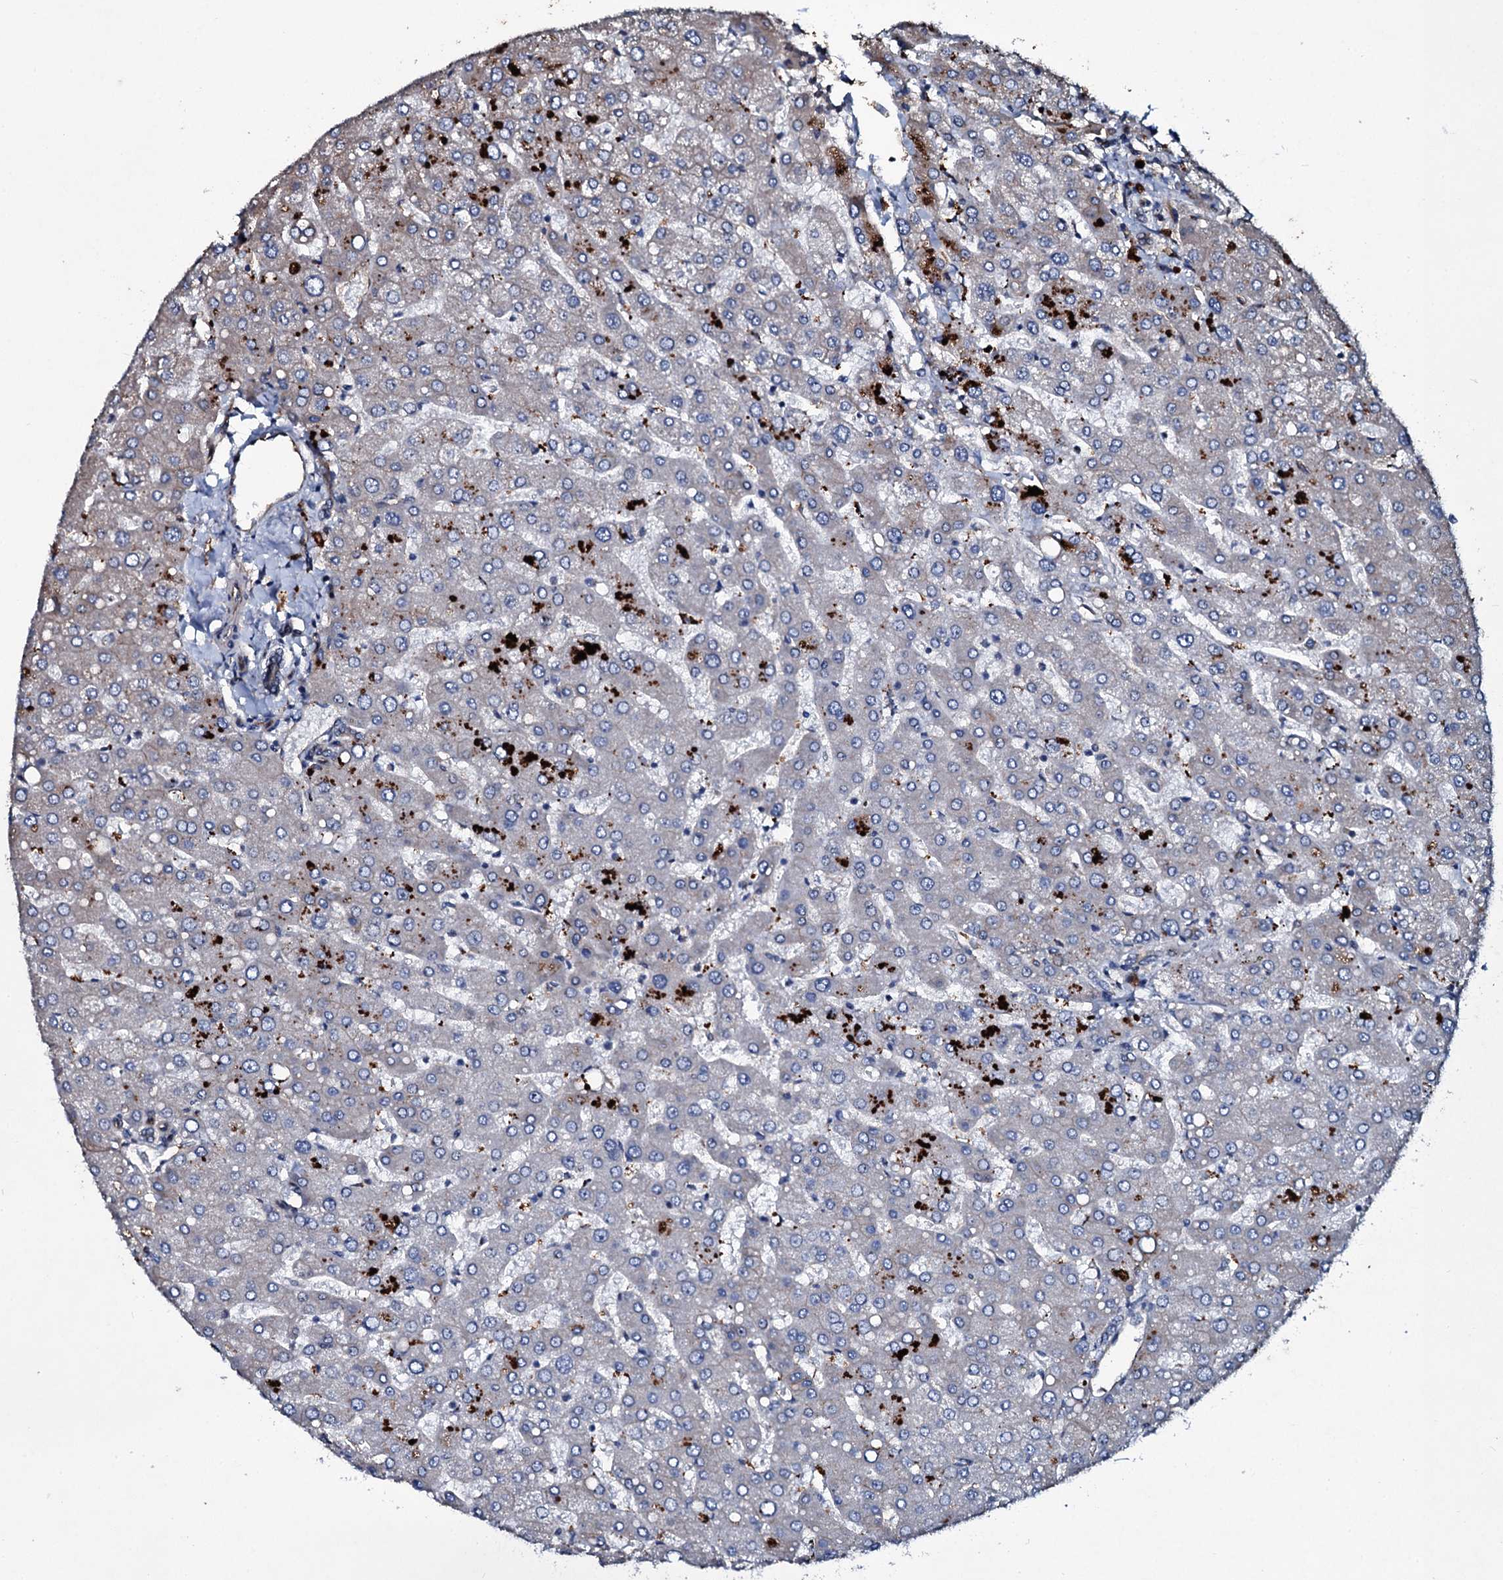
{"staining": {"intensity": "moderate", "quantity": "25%-75%", "location": "cytoplasmic/membranous"}, "tissue": "liver", "cell_type": "Cholangiocytes", "image_type": "normal", "snomed": [{"axis": "morphology", "description": "Normal tissue, NOS"}, {"axis": "topography", "description": "Liver"}], "caption": "Protein staining of benign liver exhibits moderate cytoplasmic/membranous staining in approximately 25%-75% of cholangiocytes.", "gene": "DMAC2", "patient": {"sex": "male", "age": 55}}